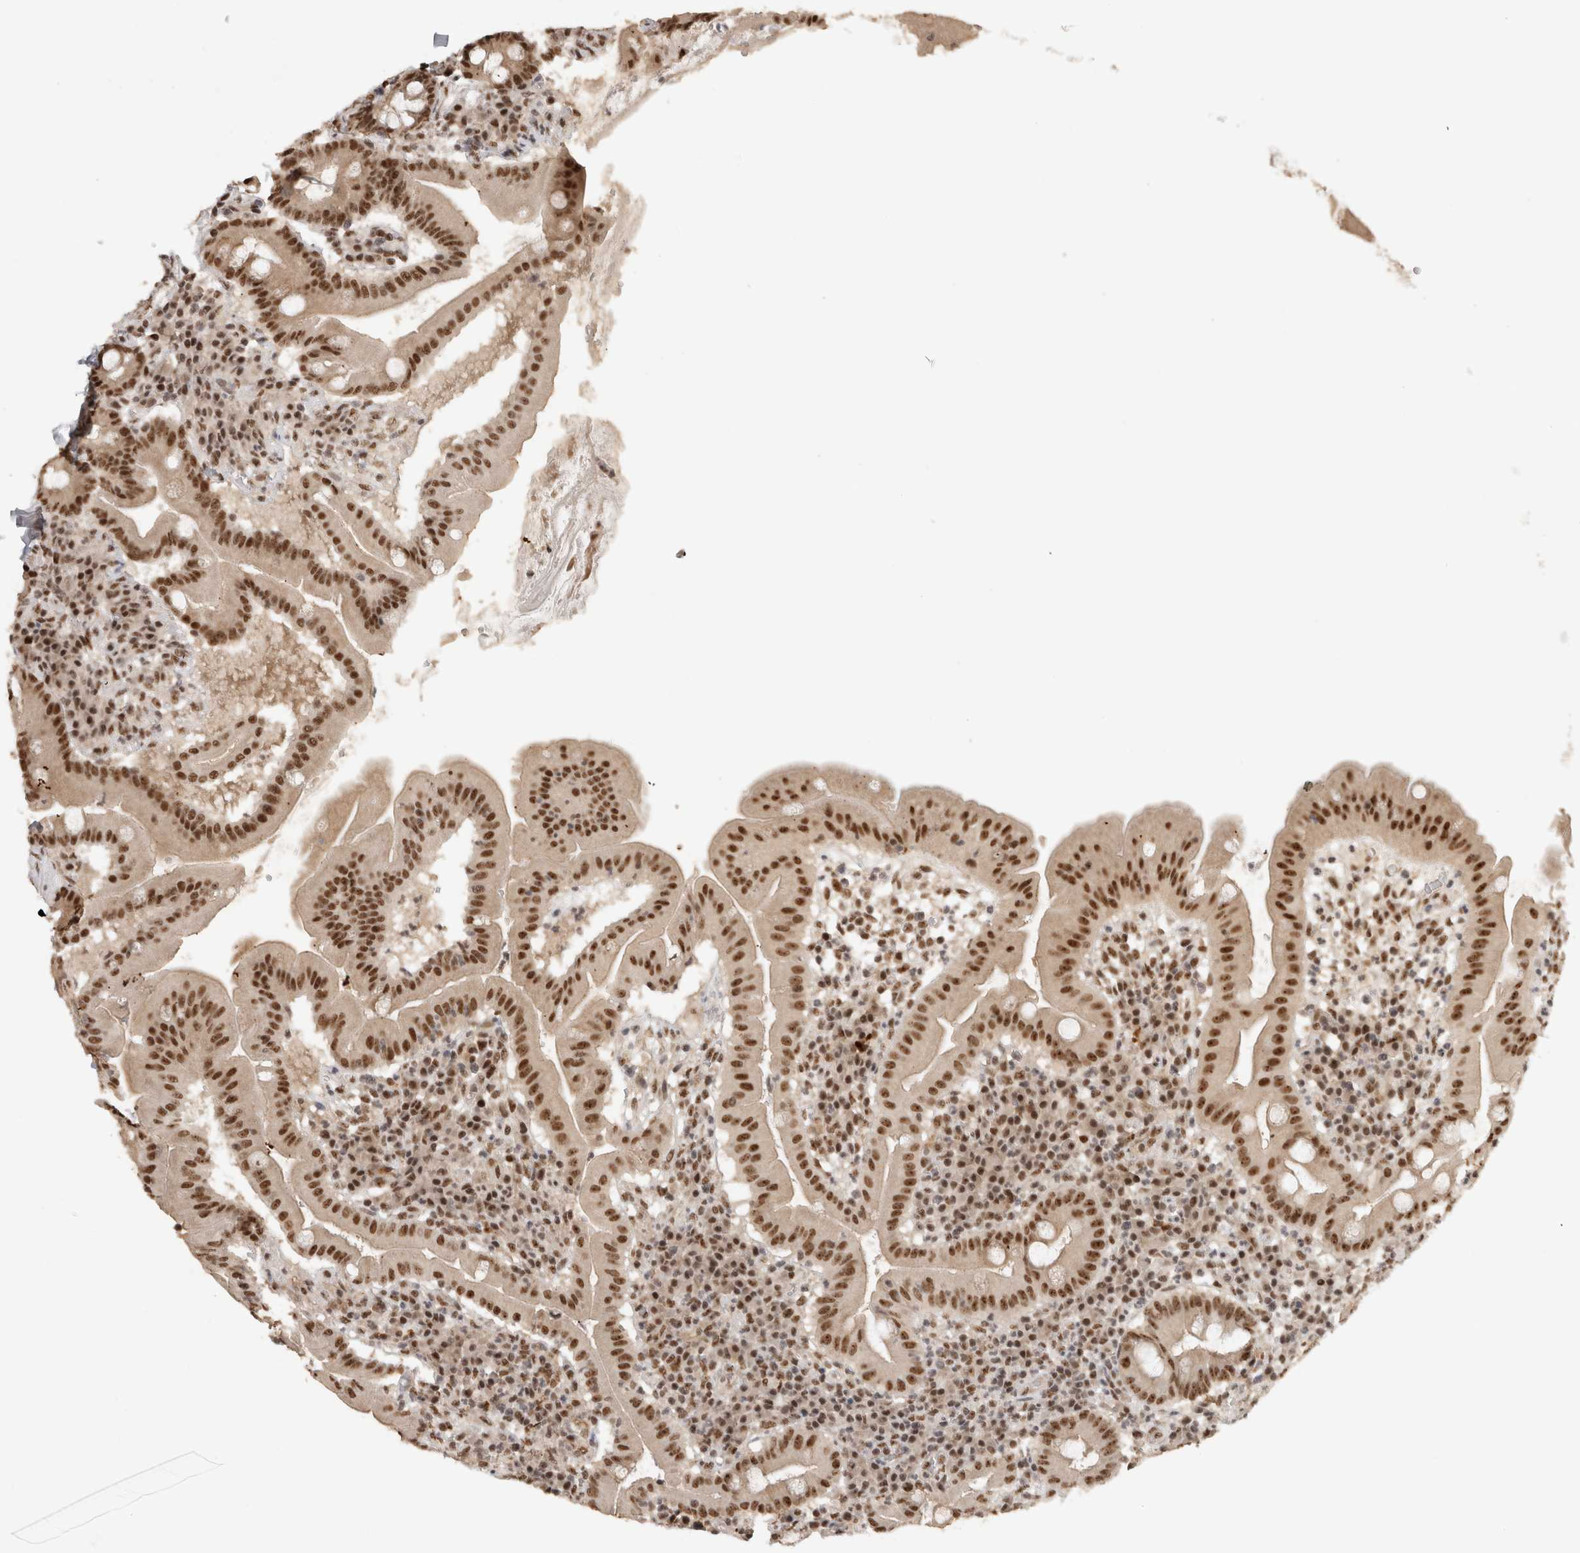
{"staining": {"intensity": "strong", "quantity": ">75%", "location": "nuclear"}, "tissue": "duodenum", "cell_type": "Glandular cells", "image_type": "normal", "snomed": [{"axis": "morphology", "description": "Normal tissue, NOS"}, {"axis": "topography", "description": "Duodenum"}], "caption": "Glandular cells reveal high levels of strong nuclear expression in about >75% of cells in normal duodenum.", "gene": "EBNA1BP2", "patient": {"sex": "male", "age": 50}}